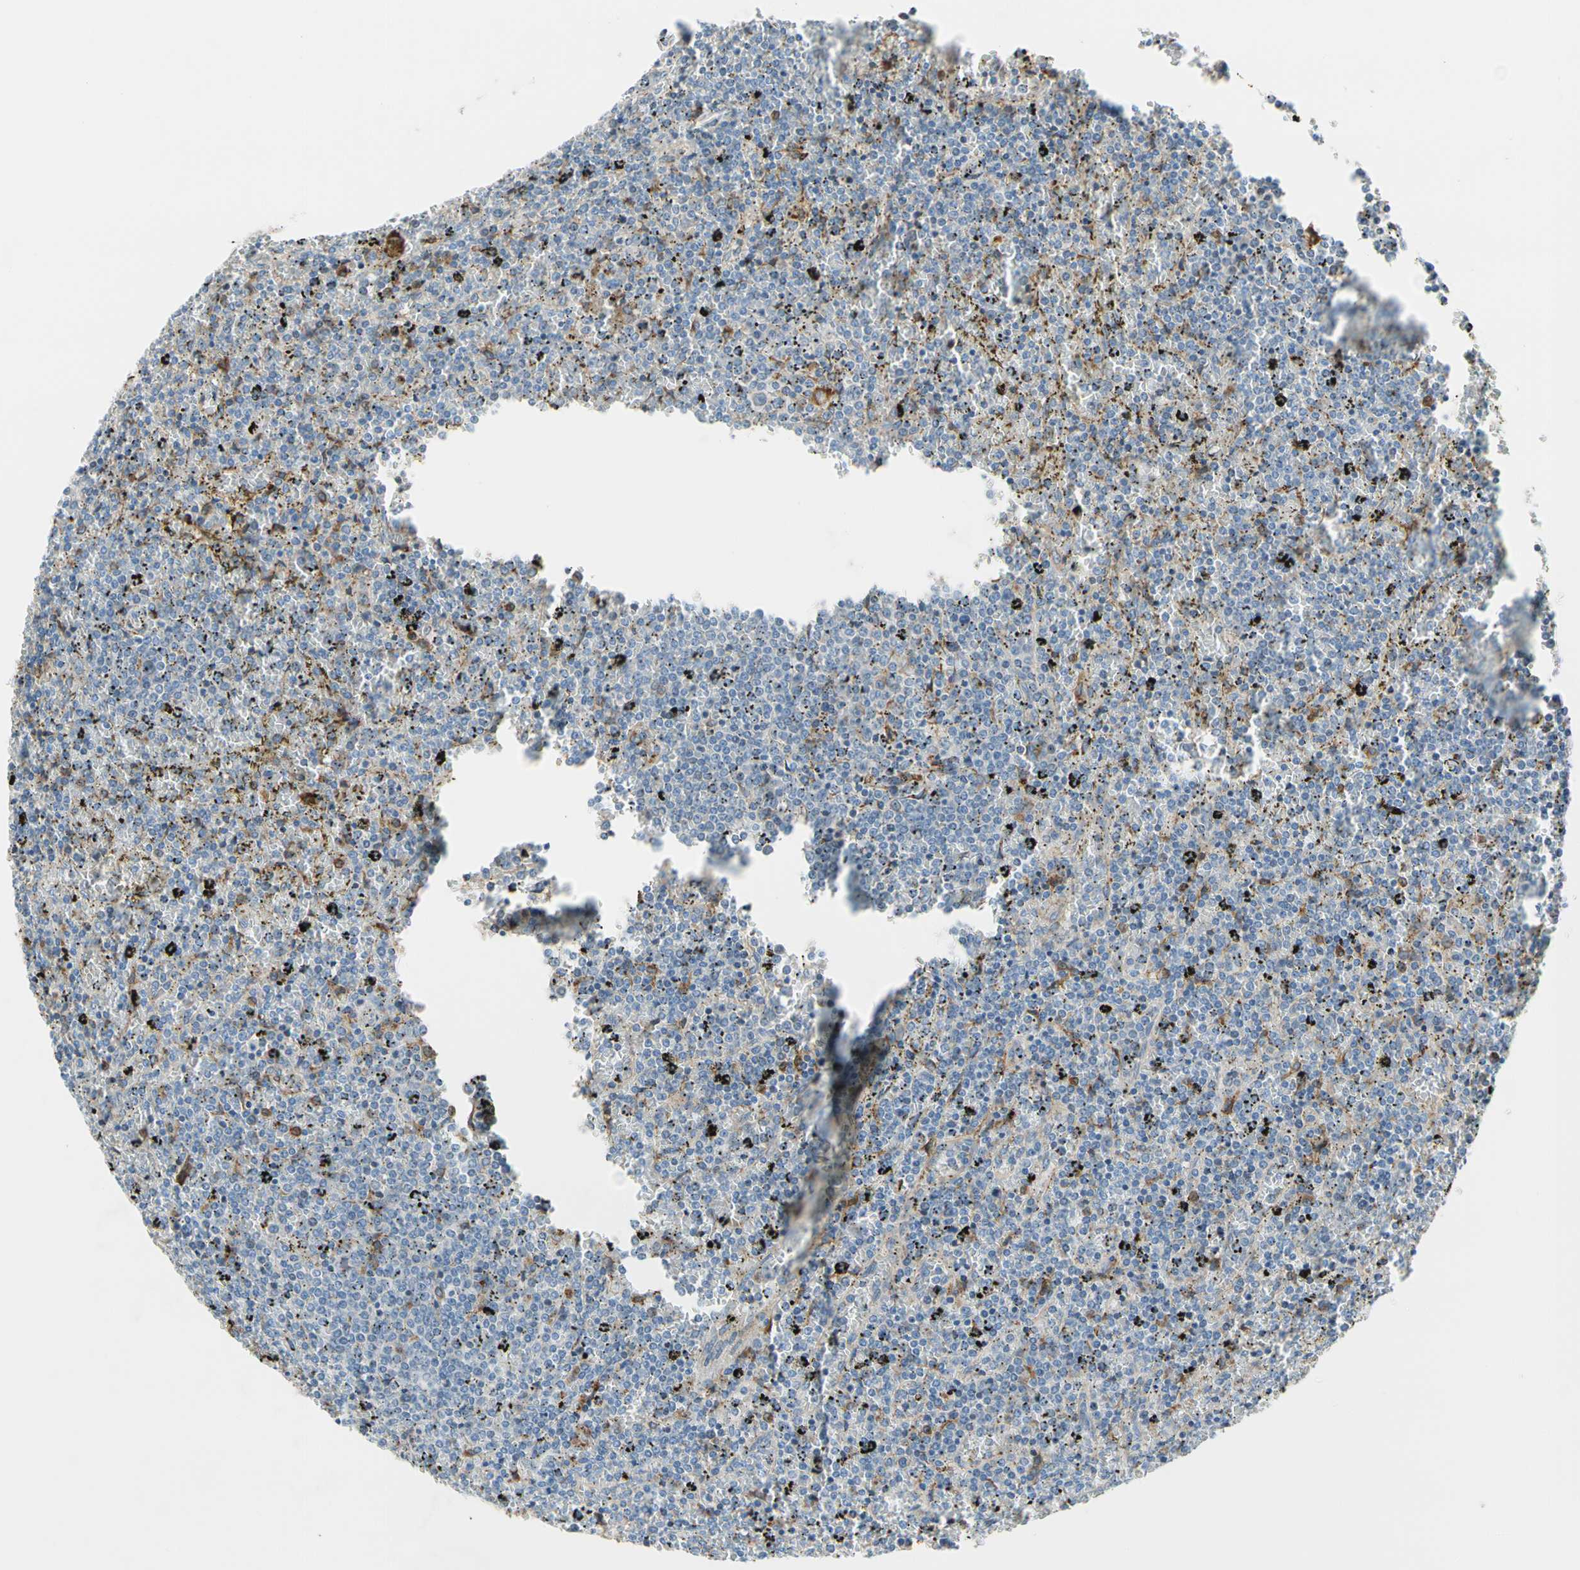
{"staining": {"intensity": "negative", "quantity": "none", "location": "none"}, "tissue": "lymphoma", "cell_type": "Tumor cells", "image_type": "cancer", "snomed": [{"axis": "morphology", "description": "Malignant lymphoma, non-Hodgkin's type, Low grade"}, {"axis": "topography", "description": "Spleen"}], "caption": "Immunohistochemistry image of human low-grade malignant lymphoma, non-Hodgkin's type stained for a protein (brown), which exhibits no positivity in tumor cells.", "gene": "LRPAP1", "patient": {"sex": "female", "age": 77}}